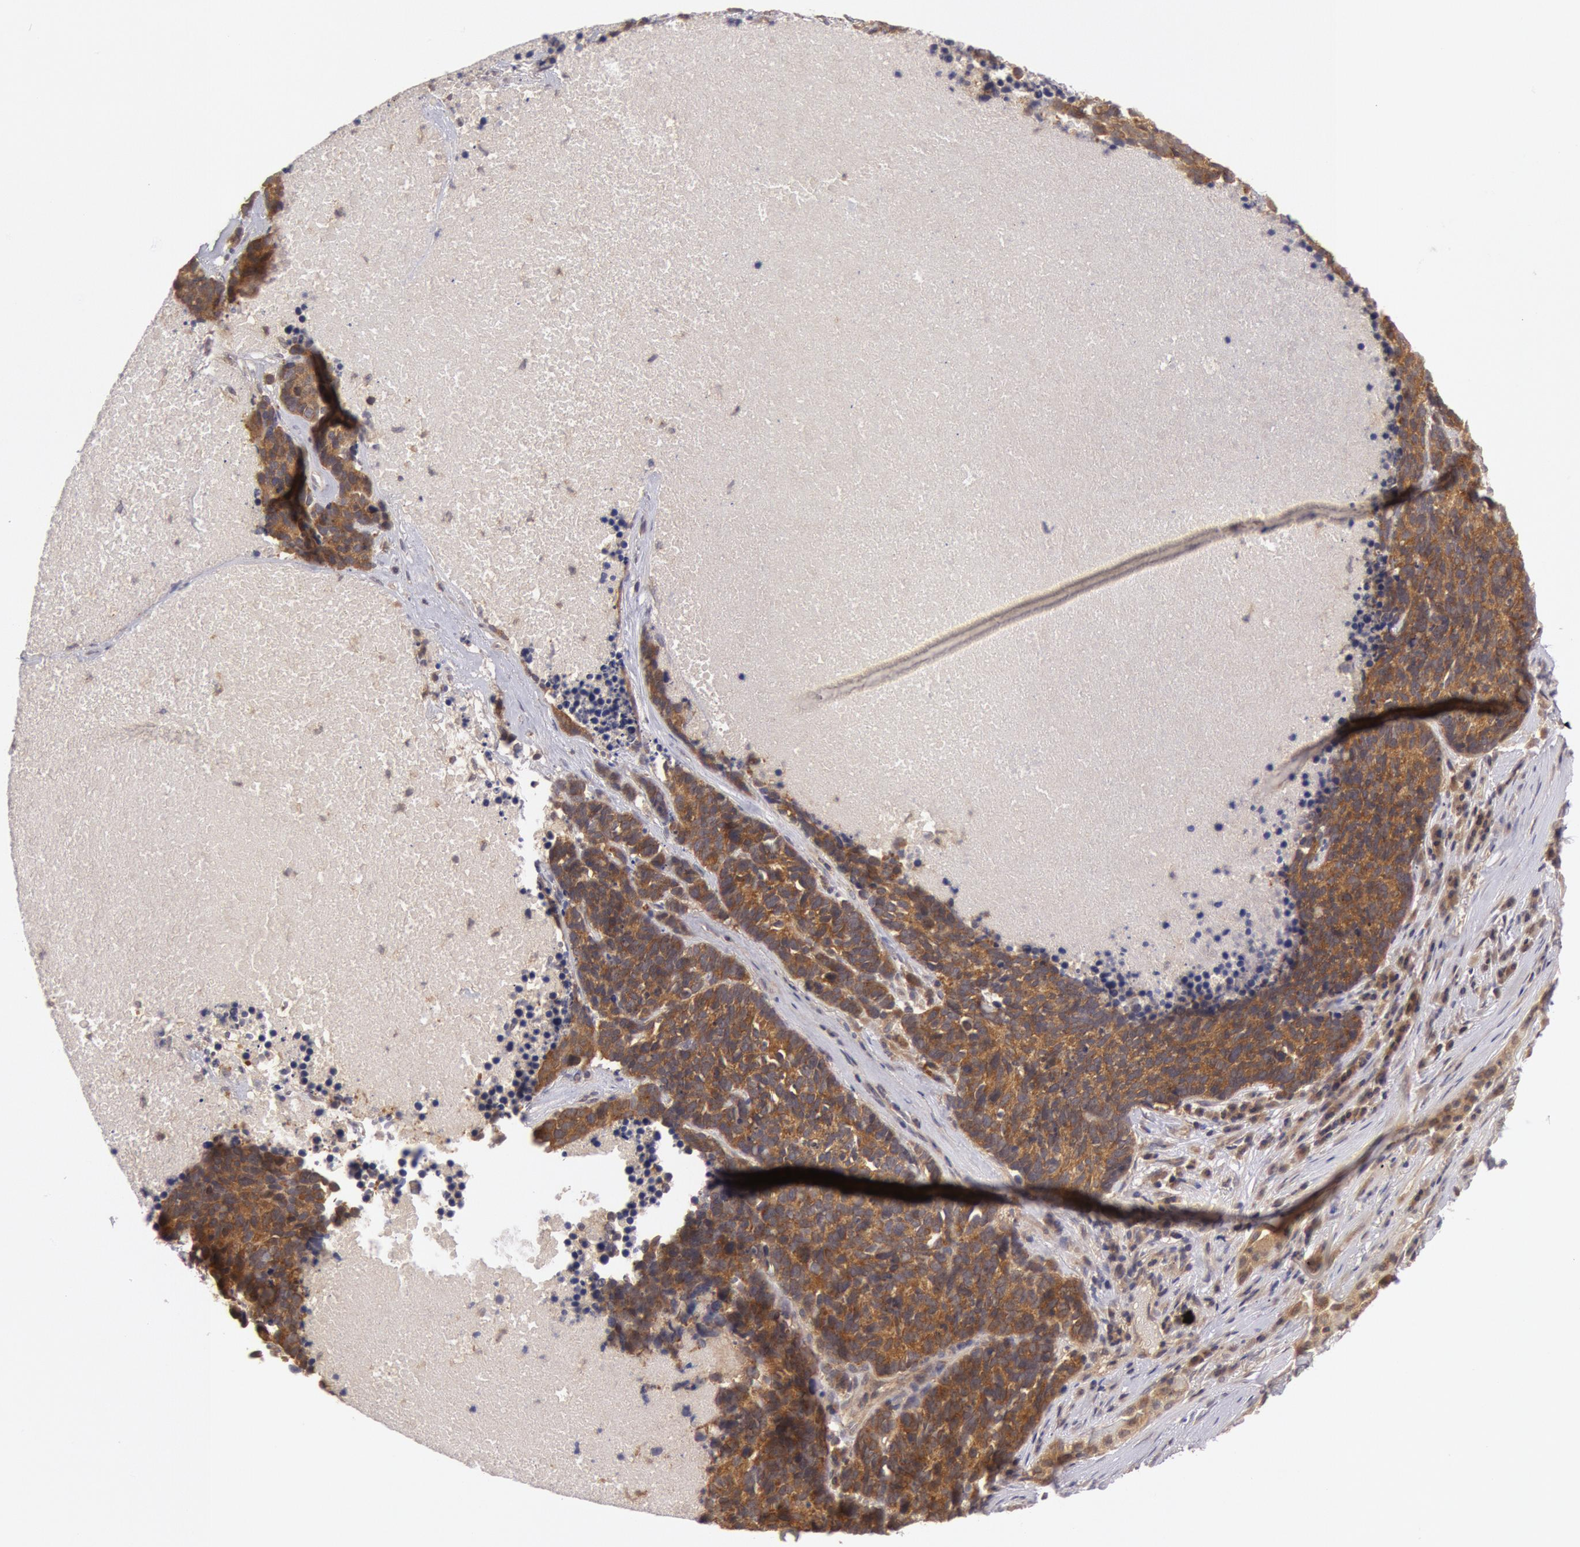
{"staining": {"intensity": "moderate", "quantity": ">75%", "location": "cytoplasmic/membranous"}, "tissue": "lung cancer", "cell_type": "Tumor cells", "image_type": "cancer", "snomed": [{"axis": "morphology", "description": "Neoplasm, malignant, NOS"}, {"axis": "topography", "description": "Lung"}], "caption": "DAB immunohistochemical staining of lung cancer (neoplasm (malignant)) exhibits moderate cytoplasmic/membranous protein expression in approximately >75% of tumor cells.", "gene": "BRAF", "patient": {"sex": "female", "age": 75}}